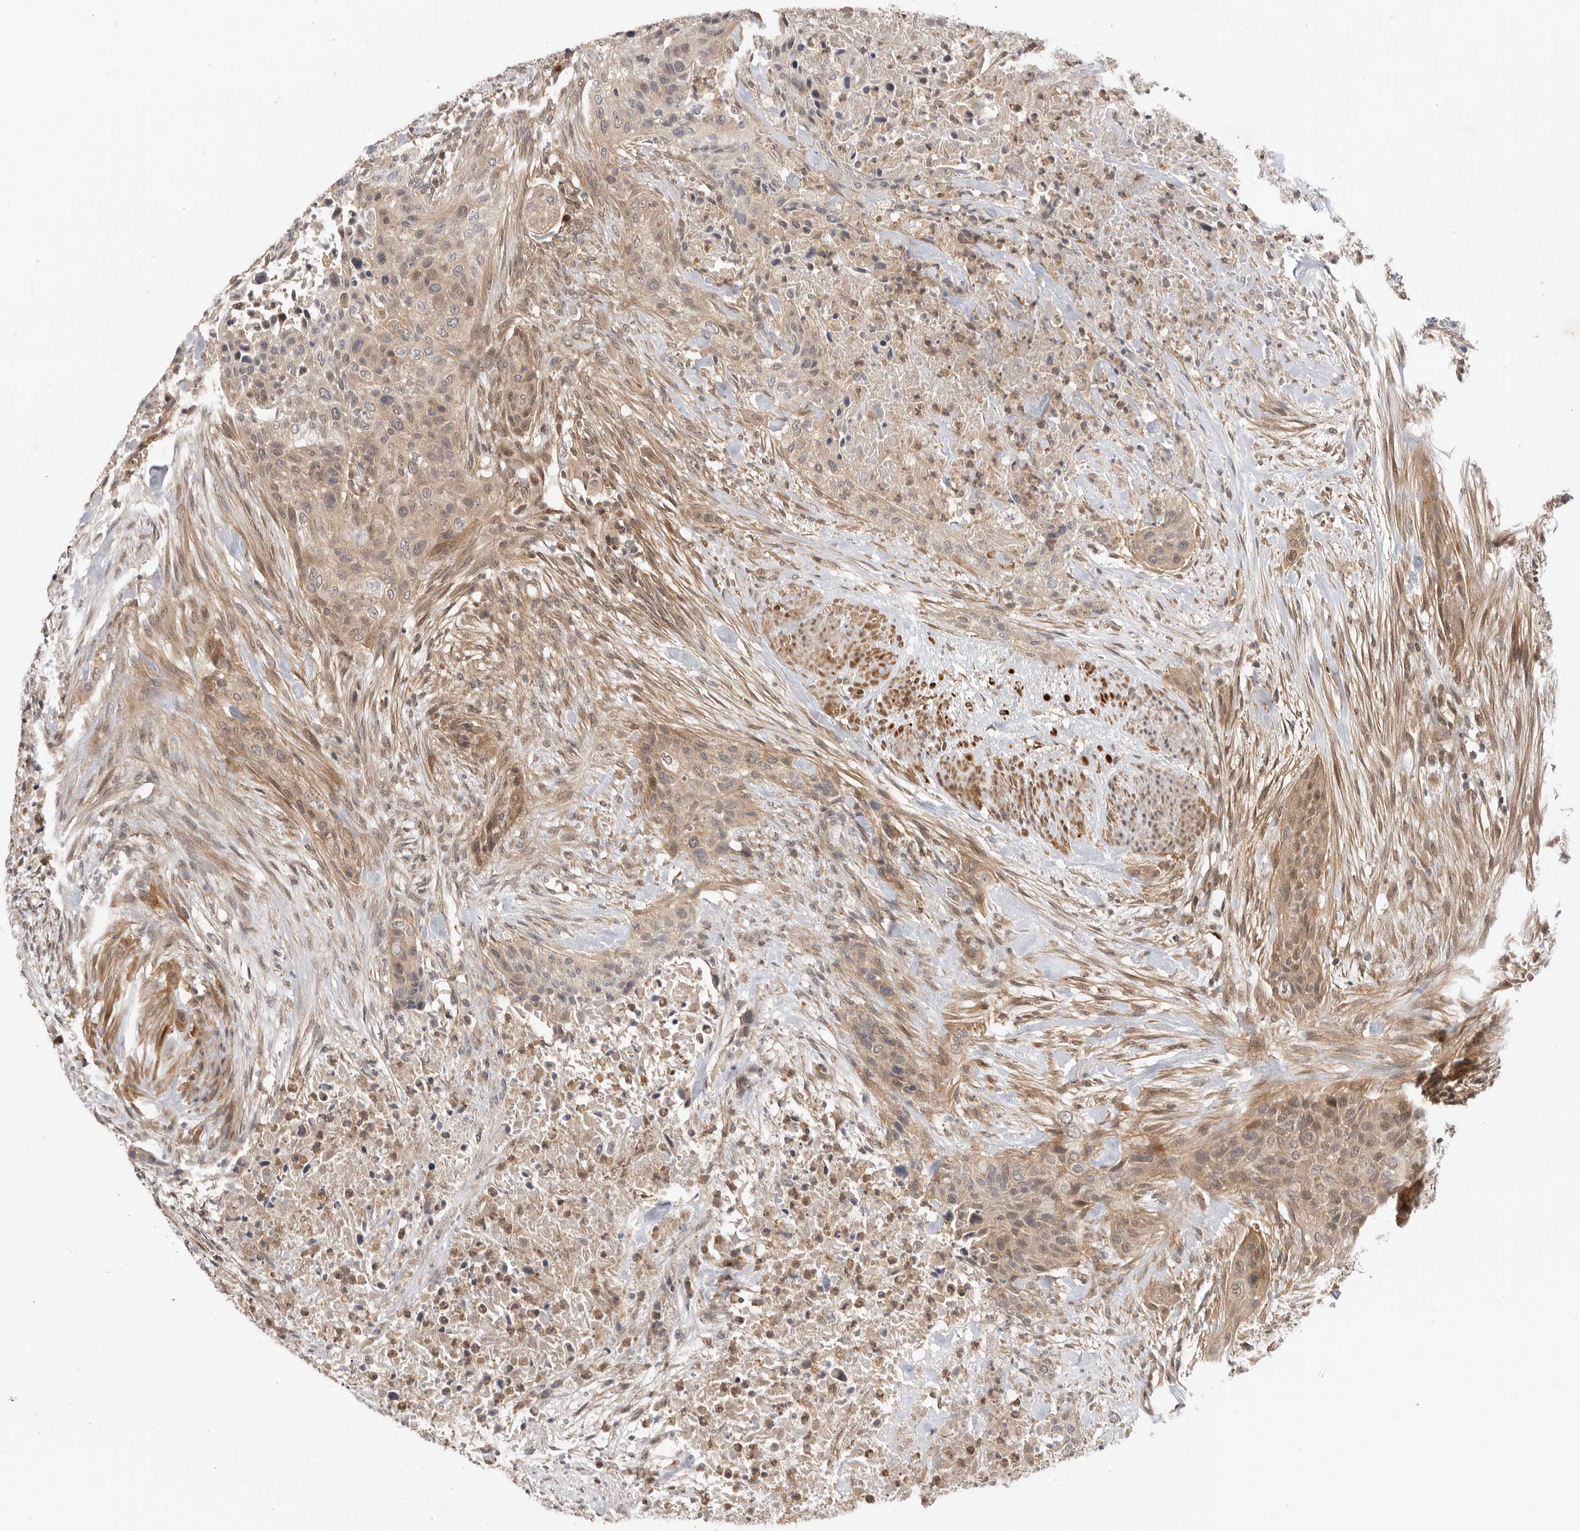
{"staining": {"intensity": "weak", "quantity": ">75%", "location": "cytoplasmic/membranous"}, "tissue": "urothelial cancer", "cell_type": "Tumor cells", "image_type": "cancer", "snomed": [{"axis": "morphology", "description": "Urothelial carcinoma, High grade"}, {"axis": "topography", "description": "Urinary bladder"}], "caption": "A micrograph of human urothelial cancer stained for a protein displays weak cytoplasmic/membranous brown staining in tumor cells.", "gene": "DCAF8", "patient": {"sex": "male", "age": 35}}